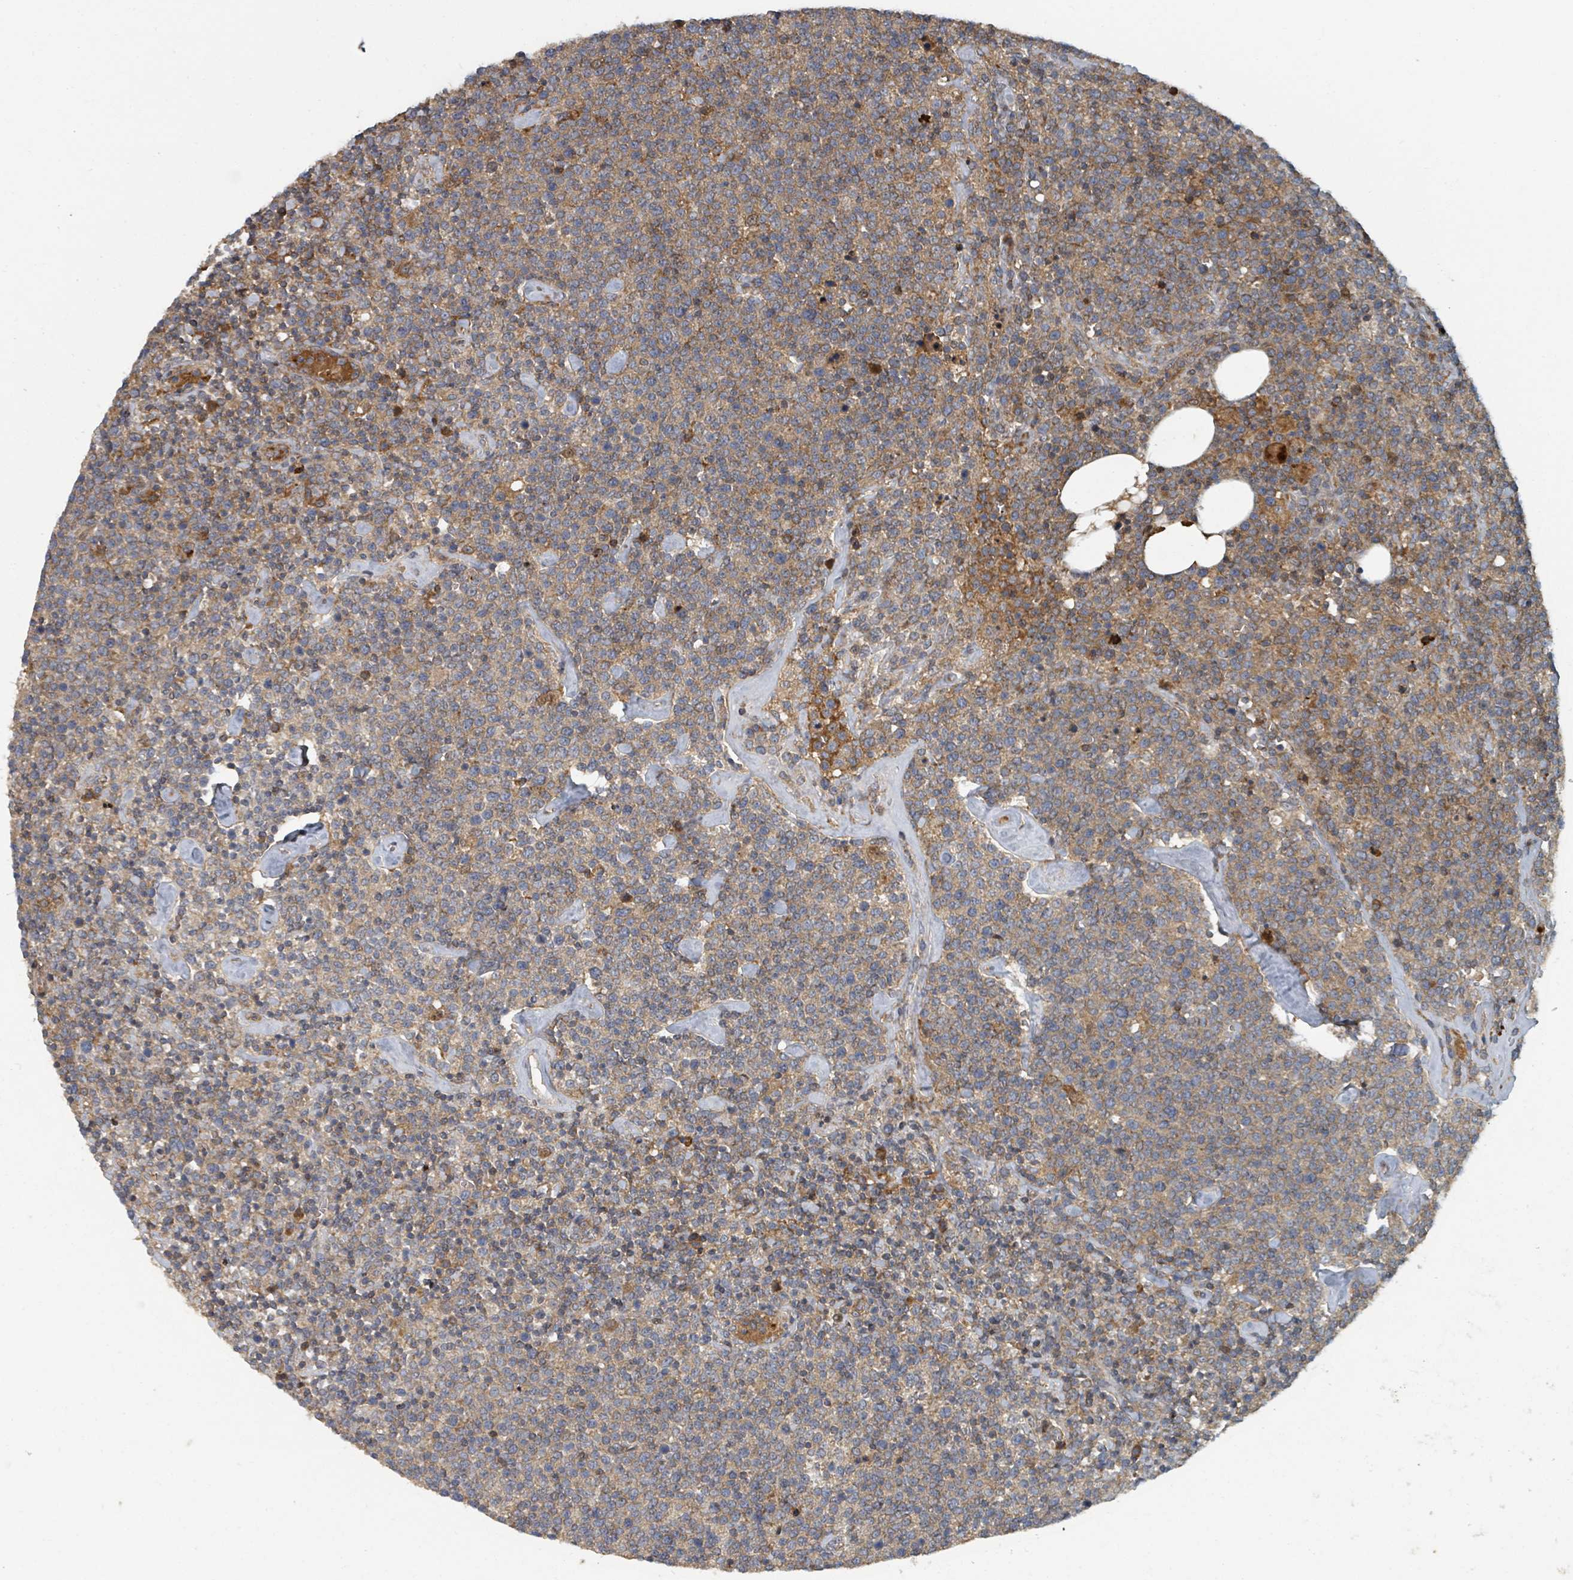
{"staining": {"intensity": "weak", "quantity": ">75%", "location": "cytoplasmic/membranous"}, "tissue": "lymphoma", "cell_type": "Tumor cells", "image_type": "cancer", "snomed": [{"axis": "morphology", "description": "Malignant lymphoma, non-Hodgkin's type, High grade"}, {"axis": "topography", "description": "Lymph node"}], "caption": "Approximately >75% of tumor cells in human high-grade malignant lymphoma, non-Hodgkin's type reveal weak cytoplasmic/membranous protein staining as visualized by brown immunohistochemical staining.", "gene": "DPM1", "patient": {"sex": "male", "age": 61}}